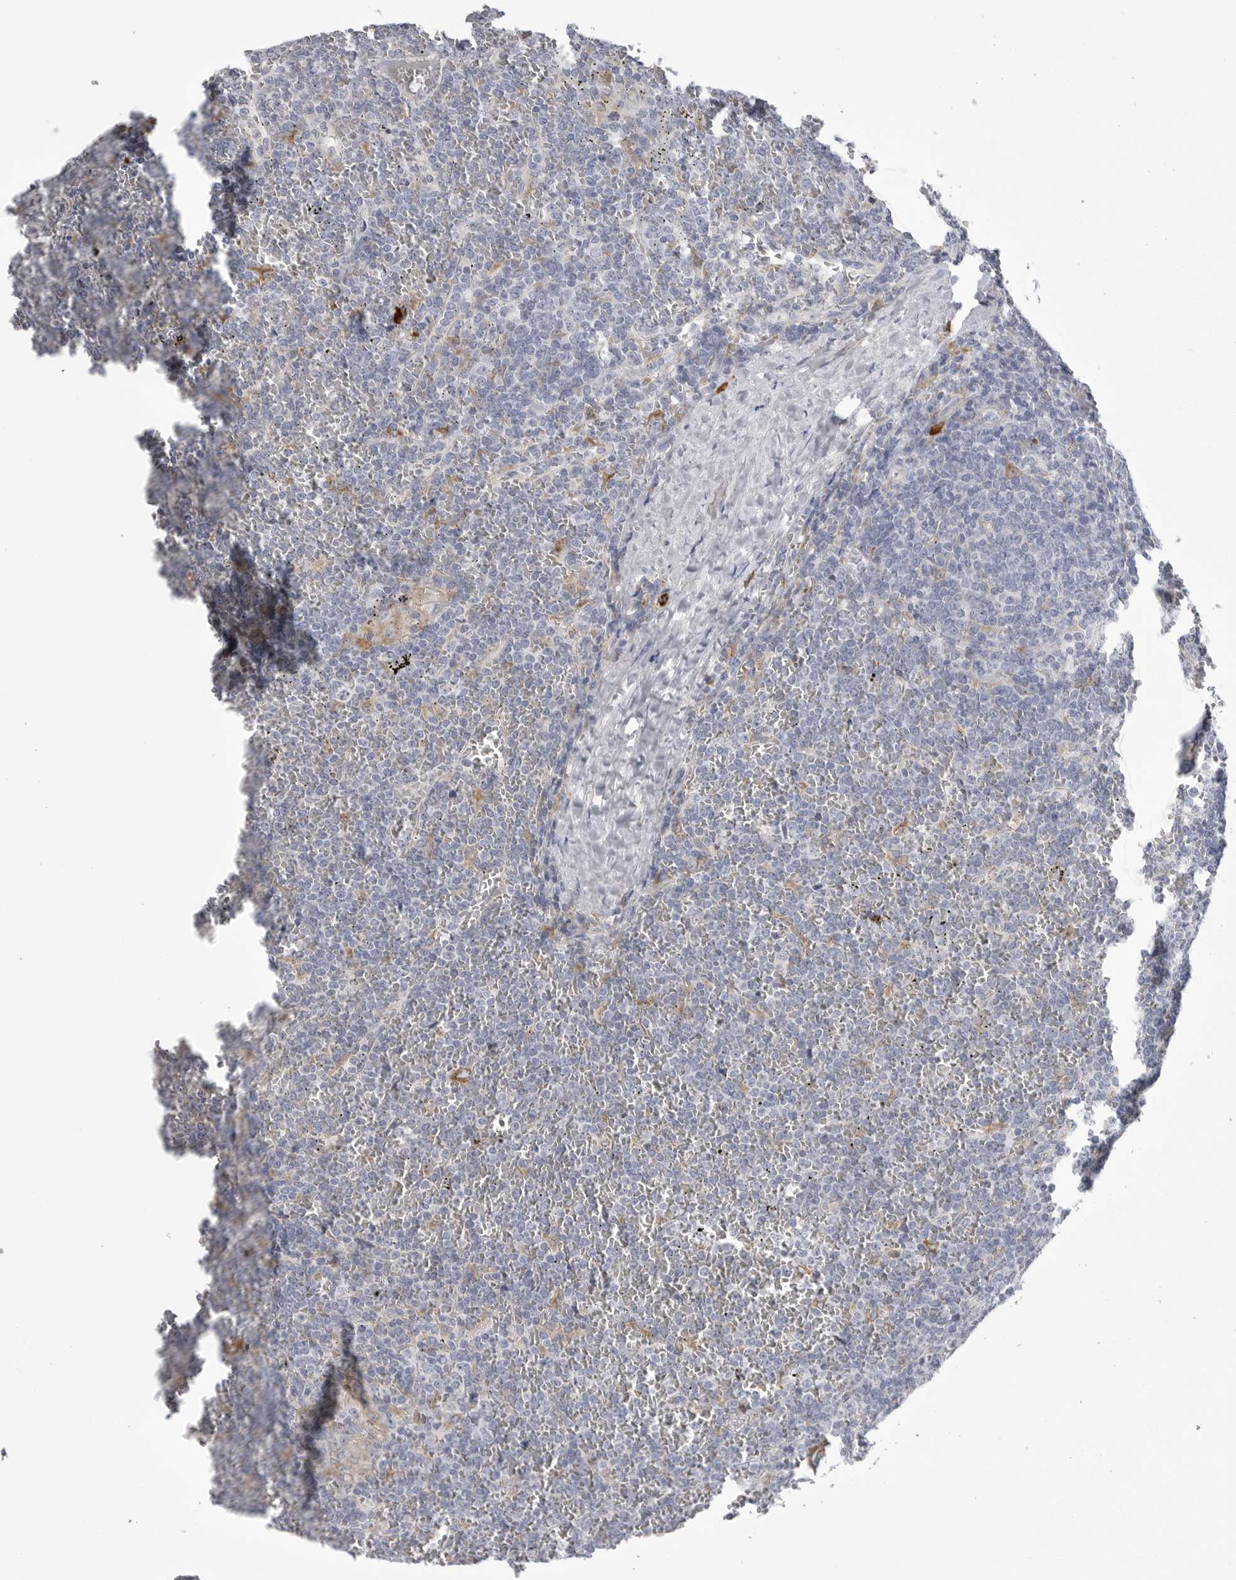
{"staining": {"intensity": "negative", "quantity": "none", "location": "none"}, "tissue": "lymphoma", "cell_type": "Tumor cells", "image_type": "cancer", "snomed": [{"axis": "morphology", "description": "Malignant lymphoma, non-Hodgkin's type, Low grade"}, {"axis": "topography", "description": "Spleen"}], "caption": "A histopathology image of malignant lymphoma, non-Hodgkin's type (low-grade) stained for a protein displays no brown staining in tumor cells.", "gene": "FKBP2", "patient": {"sex": "female", "age": 19}}